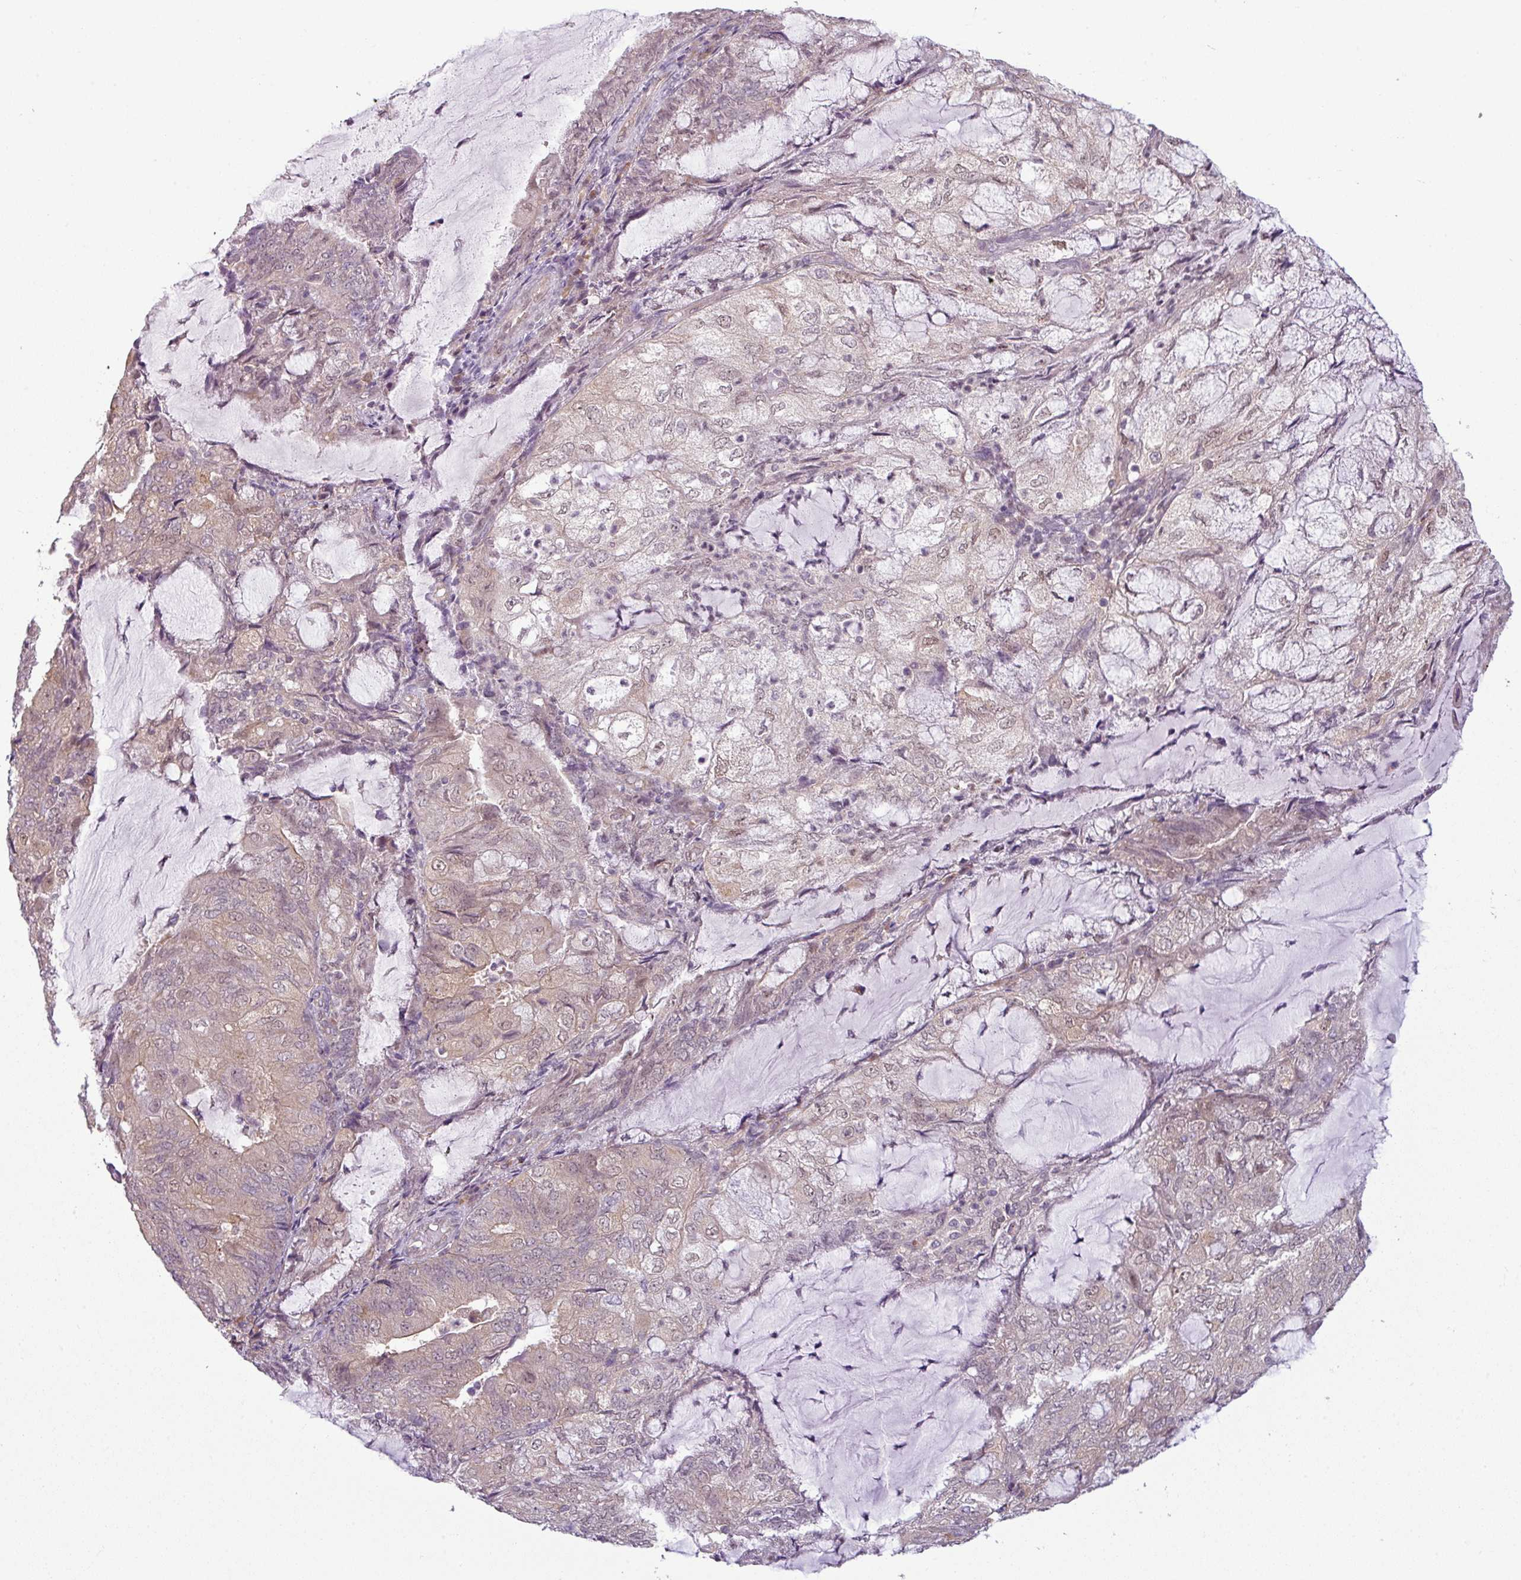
{"staining": {"intensity": "weak", "quantity": ">75%", "location": "cytoplasmic/membranous,nuclear"}, "tissue": "endometrial cancer", "cell_type": "Tumor cells", "image_type": "cancer", "snomed": [{"axis": "morphology", "description": "Adenocarcinoma, NOS"}, {"axis": "topography", "description": "Endometrium"}], "caption": "A brown stain highlights weak cytoplasmic/membranous and nuclear staining of a protein in human endometrial cancer (adenocarcinoma) tumor cells.", "gene": "CCDC144A", "patient": {"sex": "female", "age": 81}}